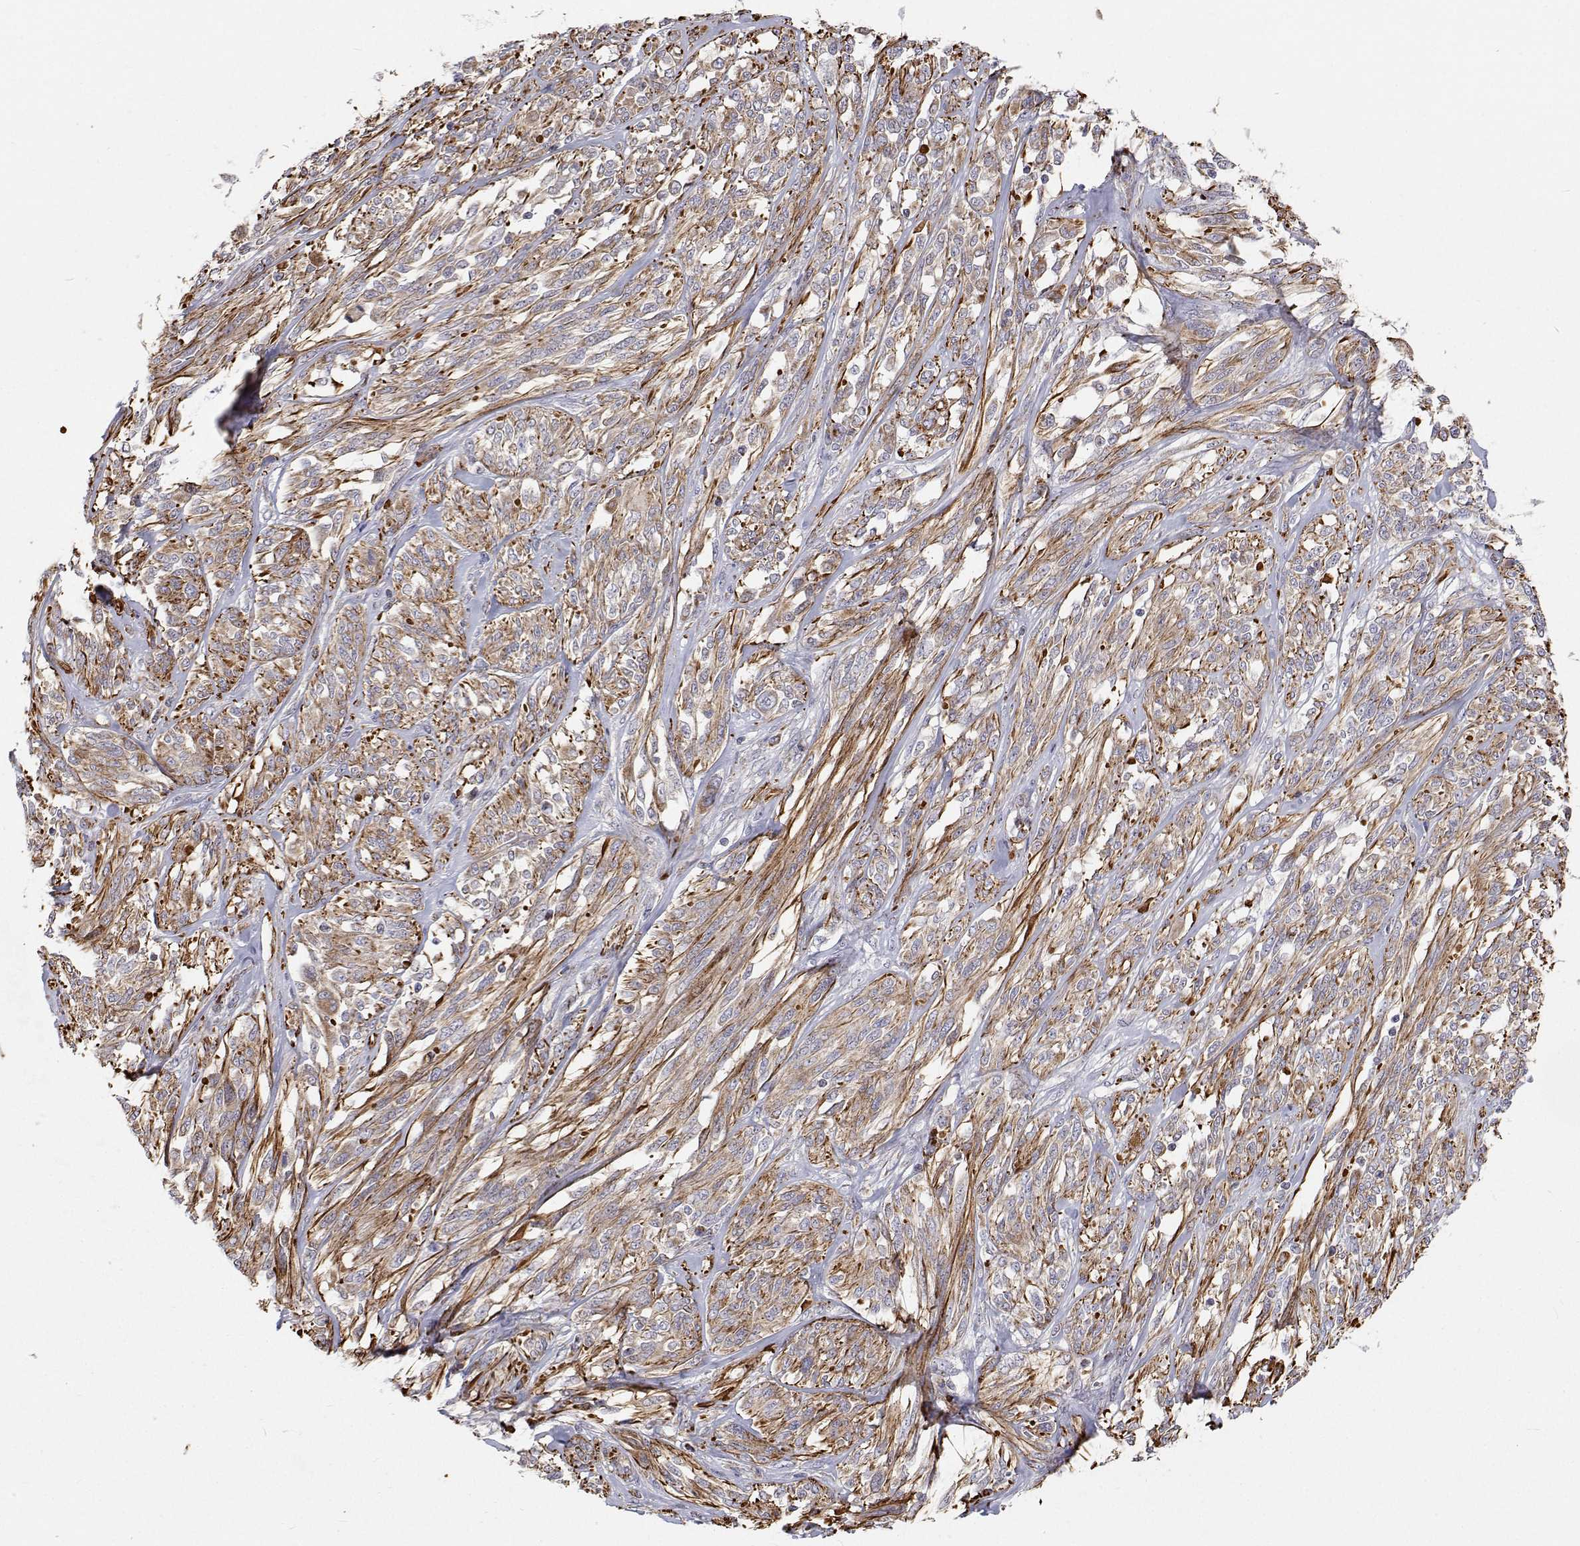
{"staining": {"intensity": "moderate", "quantity": "25%-75%", "location": "cytoplasmic/membranous"}, "tissue": "melanoma", "cell_type": "Tumor cells", "image_type": "cancer", "snomed": [{"axis": "morphology", "description": "Malignant melanoma, NOS"}, {"axis": "topography", "description": "Skin"}], "caption": "Immunohistochemistry image of neoplastic tissue: malignant melanoma stained using immunohistochemistry shows medium levels of moderate protein expression localized specifically in the cytoplasmic/membranous of tumor cells, appearing as a cytoplasmic/membranous brown color.", "gene": "SPICE1", "patient": {"sex": "female", "age": 91}}